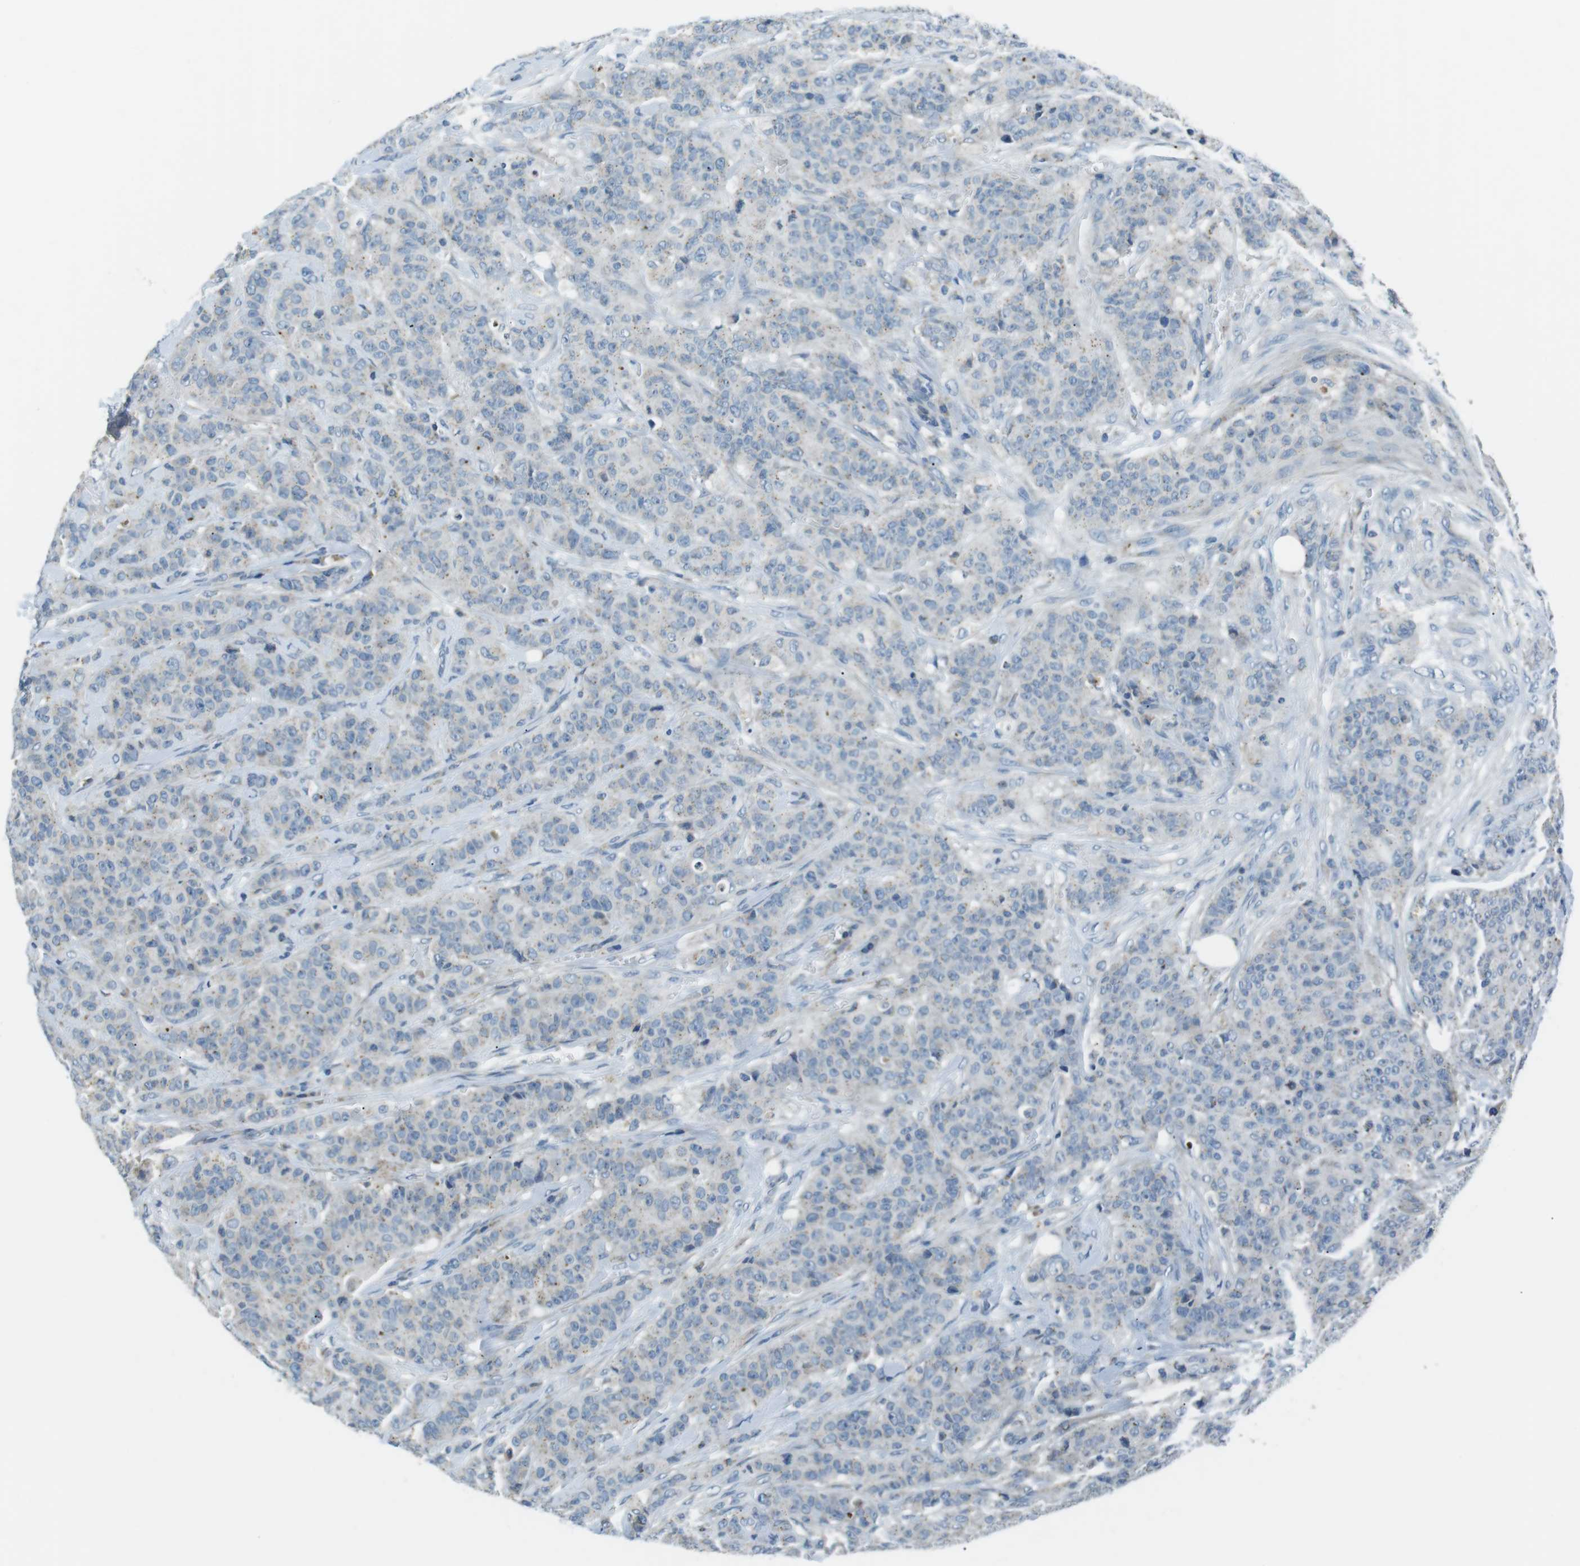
{"staining": {"intensity": "negative", "quantity": "none", "location": "none"}, "tissue": "breast cancer", "cell_type": "Tumor cells", "image_type": "cancer", "snomed": [{"axis": "morphology", "description": "Normal tissue, NOS"}, {"axis": "morphology", "description": "Duct carcinoma"}, {"axis": "topography", "description": "Breast"}], "caption": "Tumor cells are negative for brown protein staining in invasive ductal carcinoma (breast). (DAB immunohistochemistry (IHC) with hematoxylin counter stain).", "gene": "FAM3B", "patient": {"sex": "female", "age": 40}}